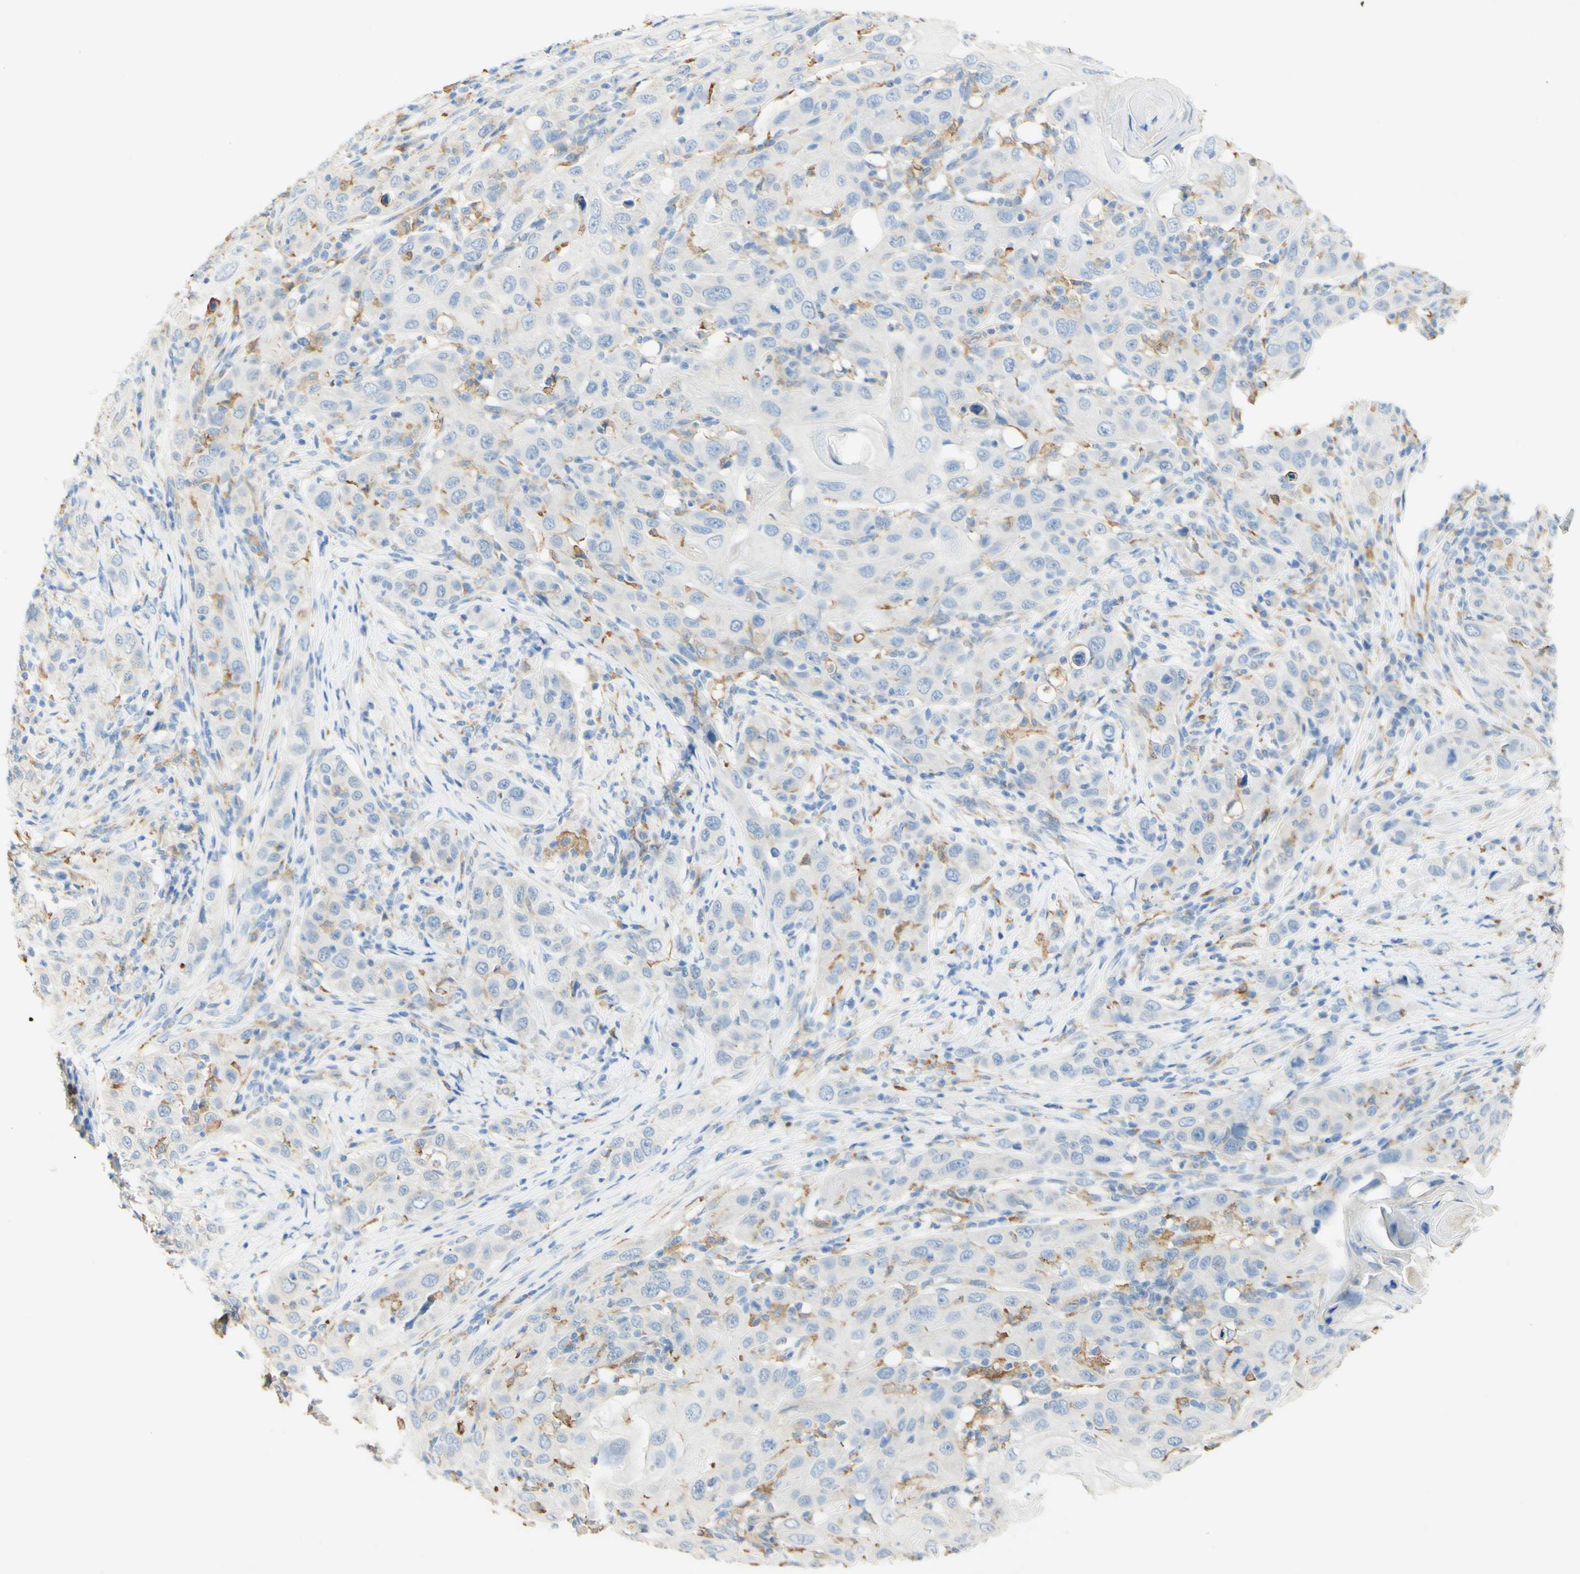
{"staining": {"intensity": "negative", "quantity": "none", "location": "none"}, "tissue": "skin cancer", "cell_type": "Tumor cells", "image_type": "cancer", "snomed": [{"axis": "morphology", "description": "Squamous cell carcinoma, NOS"}, {"axis": "topography", "description": "Skin"}], "caption": "Immunohistochemistry (IHC) of skin cancer shows no staining in tumor cells. Brightfield microscopy of IHC stained with DAB (brown) and hematoxylin (blue), captured at high magnification.", "gene": "FCGRT", "patient": {"sex": "female", "age": 88}}